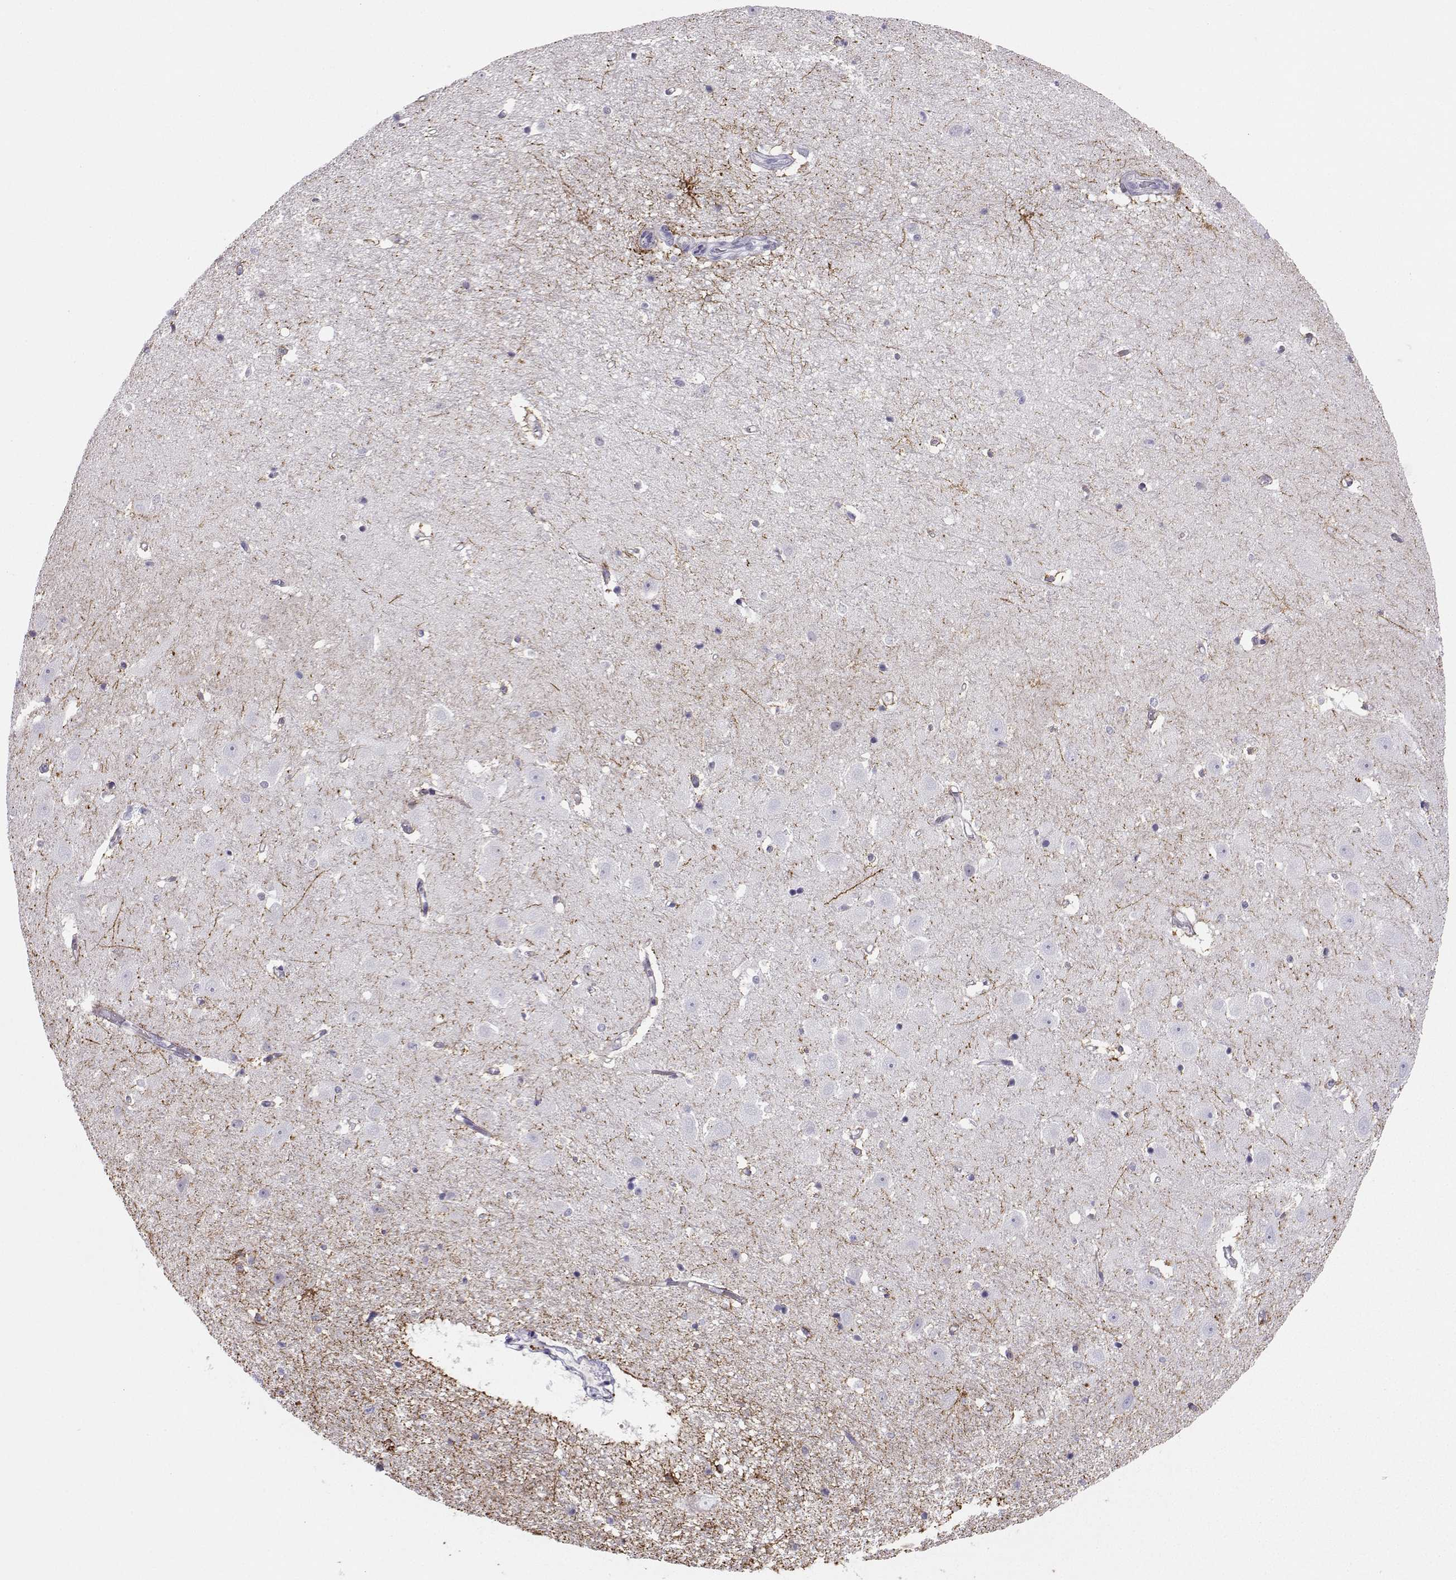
{"staining": {"intensity": "negative", "quantity": "none", "location": "none"}, "tissue": "hippocampus", "cell_type": "Glial cells", "image_type": "normal", "snomed": [{"axis": "morphology", "description": "Normal tissue, NOS"}, {"axis": "topography", "description": "Hippocampus"}], "caption": "Immunohistochemistry (IHC) histopathology image of benign hippocampus stained for a protein (brown), which exhibits no positivity in glial cells.", "gene": "DCLK3", "patient": {"sex": "male", "age": 44}}